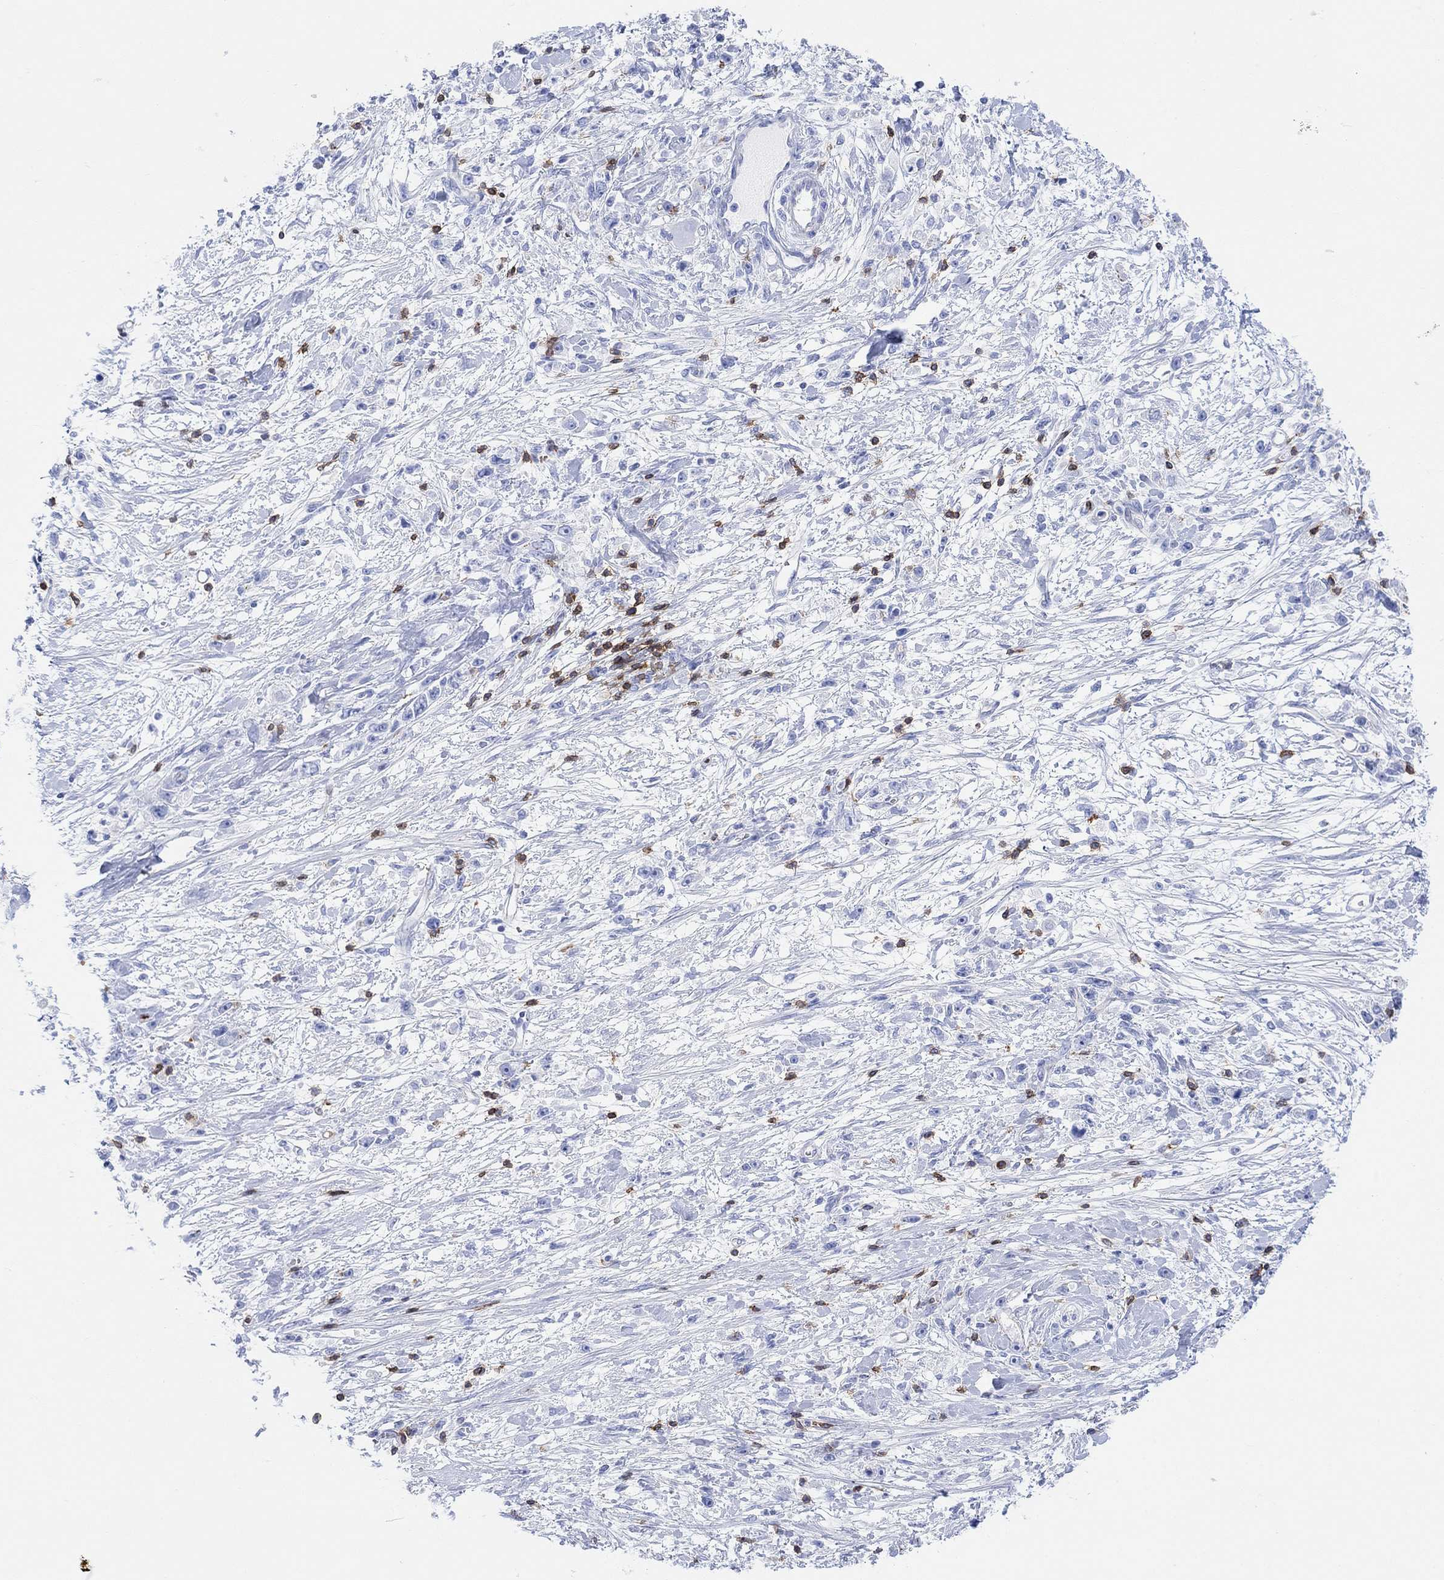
{"staining": {"intensity": "negative", "quantity": "none", "location": "none"}, "tissue": "stomach cancer", "cell_type": "Tumor cells", "image_type": "cancer", "snomed": [{"axis": "morphology", "description": "Adenocarcinoma, NOS"}, {"axis": "topography", "description": "Stomach"}], "caption": "DAB immunohistochemical staining of stomach cancer (adenocarcinoma) demonstrates no significant staining in tumor cells.", "gene": "GPR65", "patient": {"sex": "female", "age": 59}}